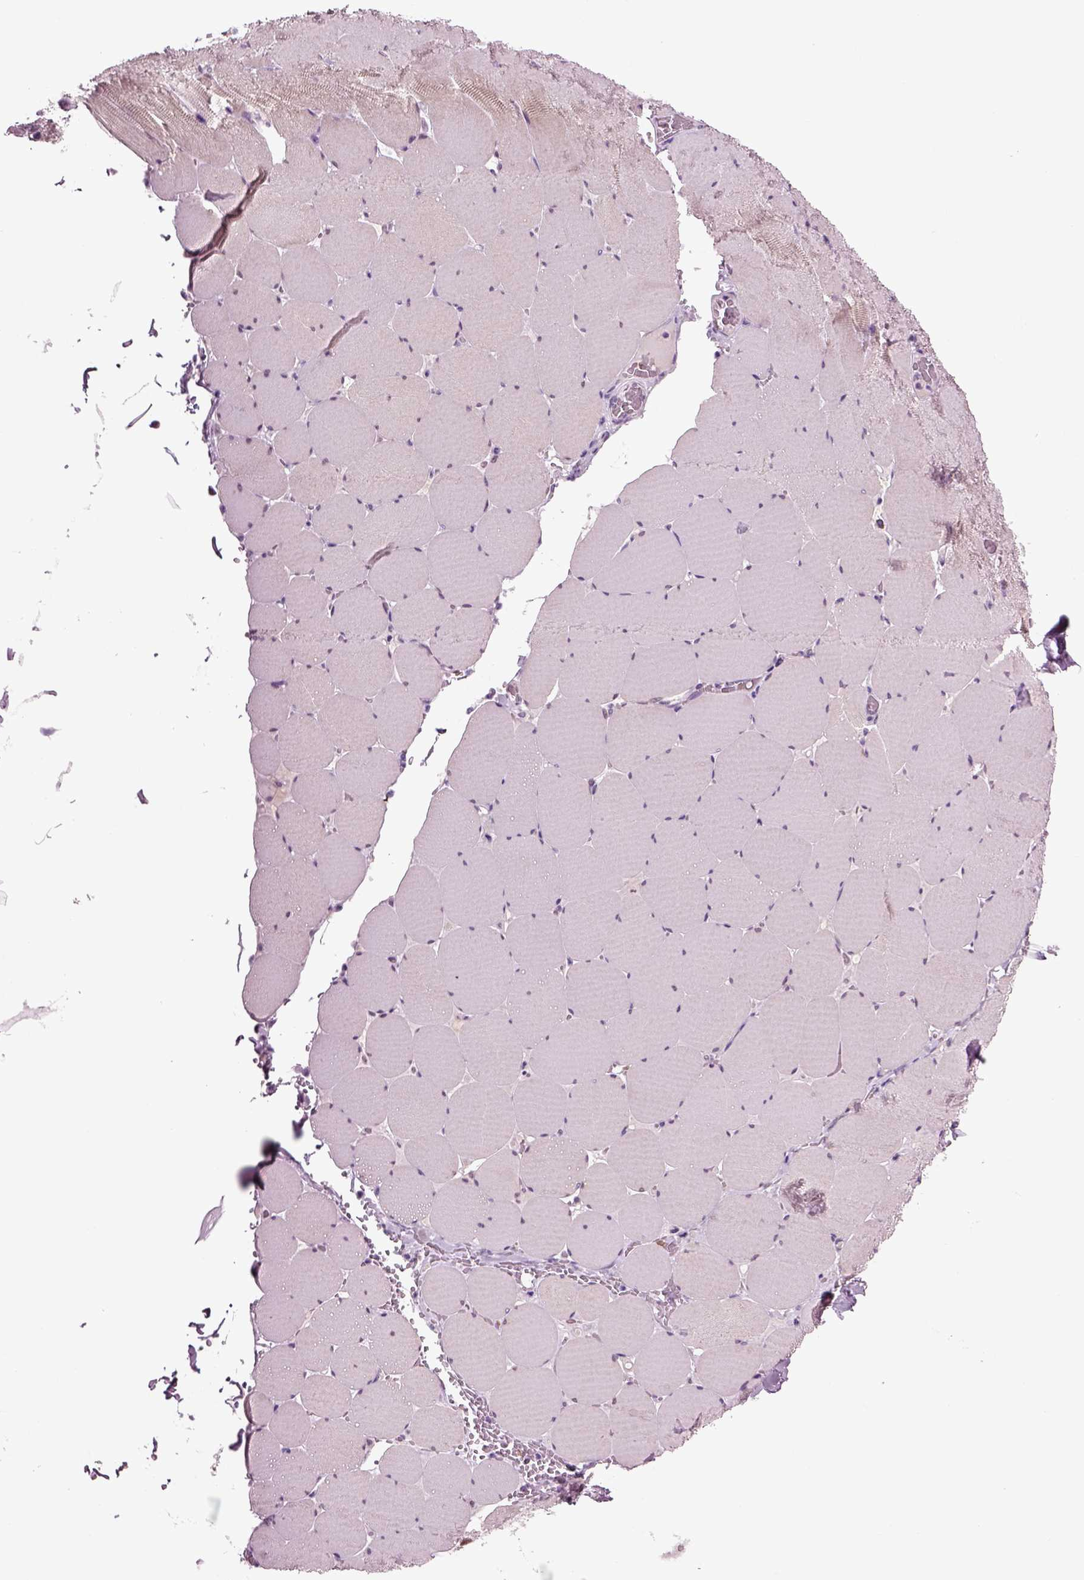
{"staining": {"intensity": "negative", "quantity": "none", "location": "none"}, "tissue": "skeletal muscle", "cell_type": "Myocytes", "image_type": "normal", "snomed": [{"axis": "morphology", "description": "Normal tissue, NOS"}, {"axis": "morphology", "description": "Malignant melanoma, Metastatic site"}, {"axis": "topography", "description": "Skeletal muscle"}], "caption": "Myocytes are negative for brown protein staining in unremarkable skeletal muscle. (Brightfield microscopy of DAB IHC at high magnification).", "gene": "SPATA17", "patient": {"sex": "male", "age": 50}}